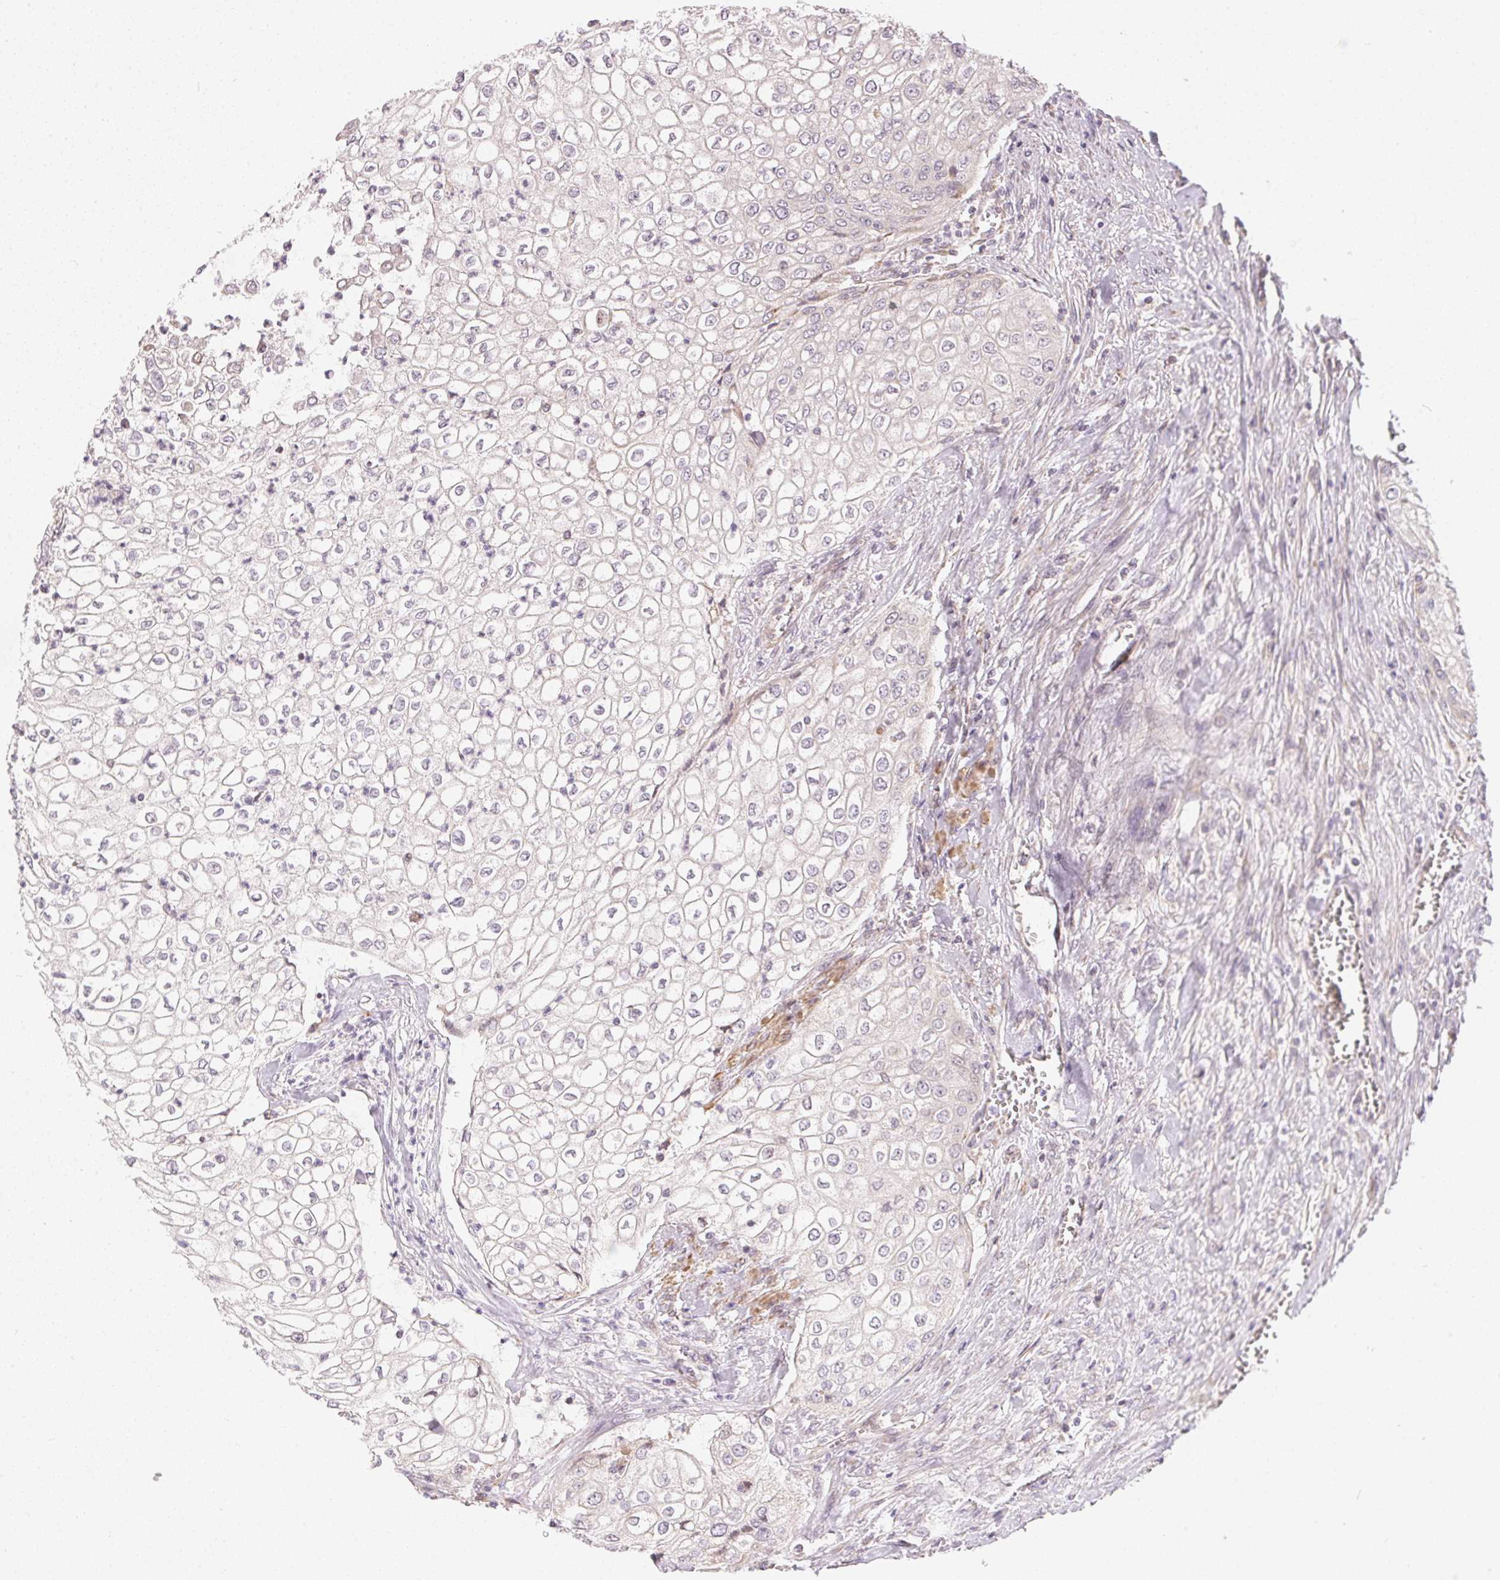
{"staining": {"intensity": "negative", "quantity": "none", "location": "none"}, "tissue": "urothelial cancer", "cell_type": "Tumor cells", "image_type": "cancer", "snomed": [{"axis": "morphology", "description": "Urothelial carcinoma, High grade"}, {"axis": "topography", "description": "Urinary bladder"}], "caption": "Photomicrograph shows no protein staining in tumor cells of high-grade urothelial carcinoma tissue. The staining was performed using DAB (3,3'-diaminobenzidine) to visualize the protein expression in brown, while the nuclei were stained in blue with hematoxylin (Magnification: 20x).", "gene": "VWA5B2", "patient": {"sex": "male", "age": 62}}